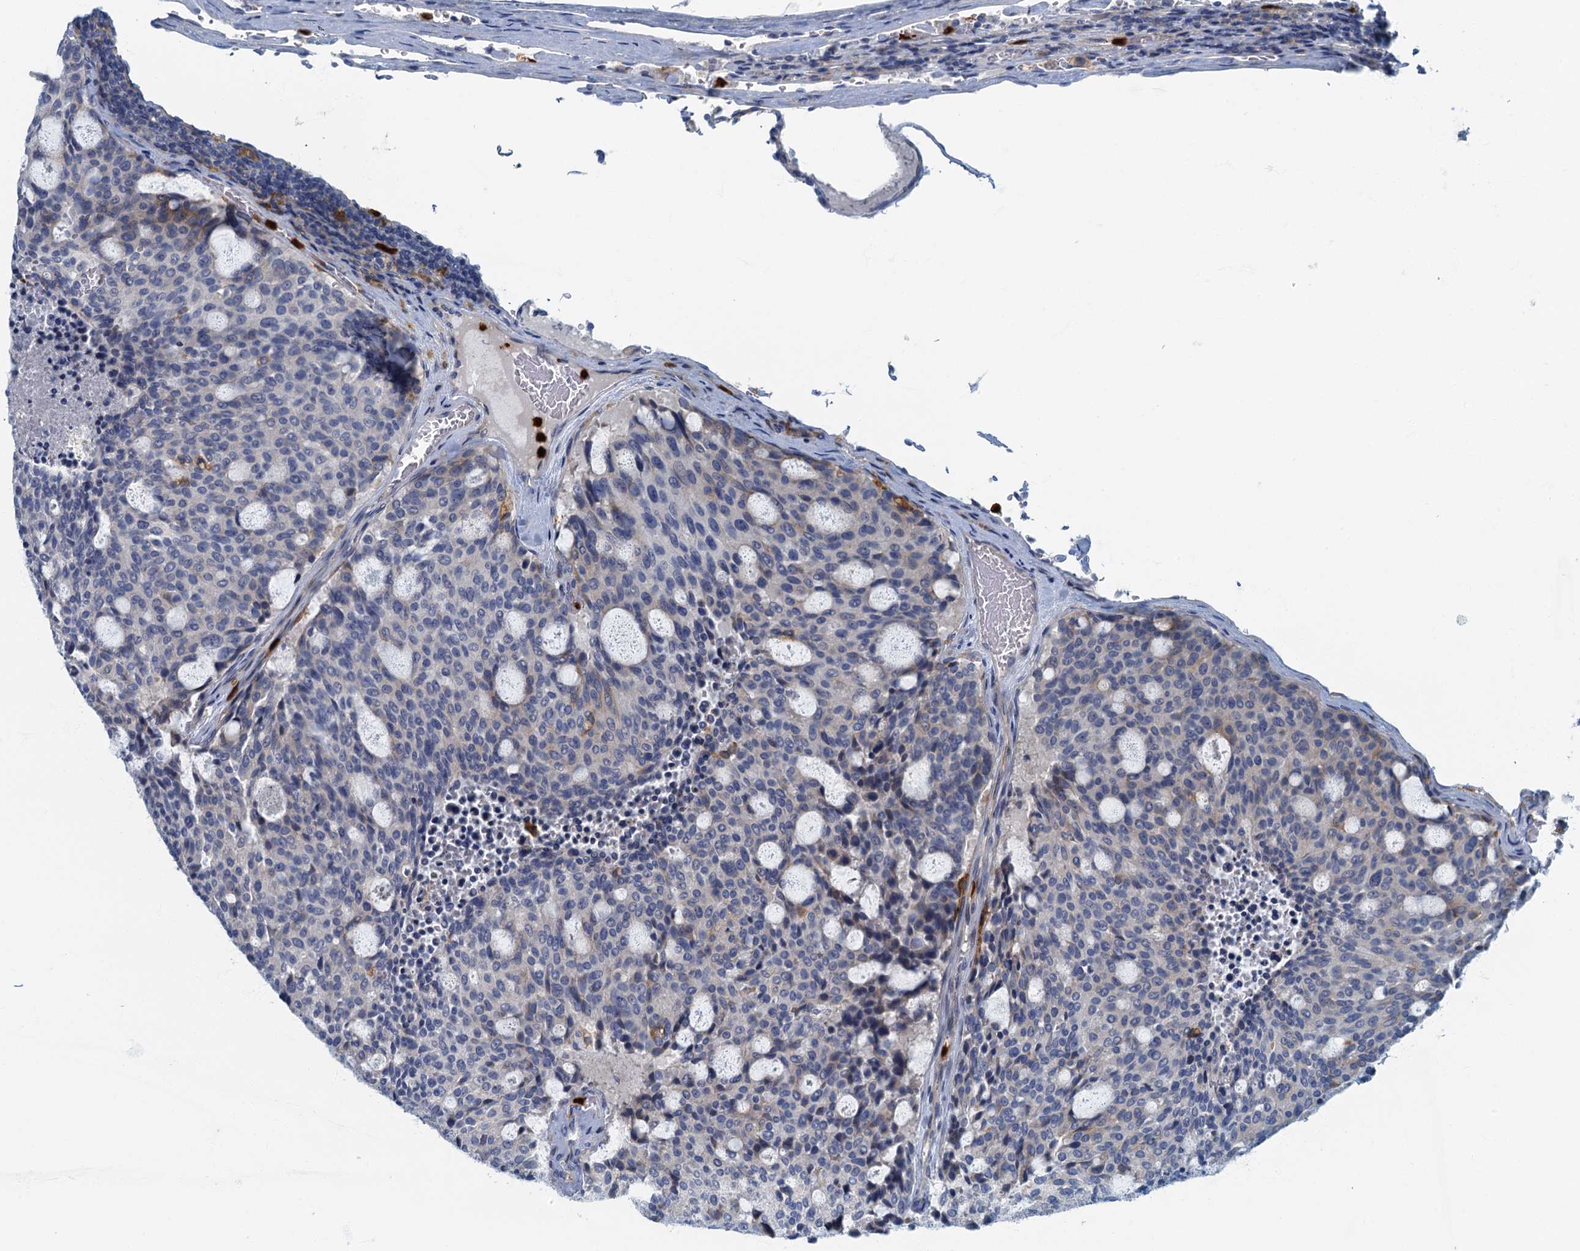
{"staining": {"intensity": "negative", "quantity": "none", "location": "none"}, "tissue": "carcinoid", "cell_type": "Tumor cells", "image_type": "cancer", "snomed": [{"axis": "morphology", "description": "Carcinoid, malignant, NOS"}, {"axis": "topography", "description": "Pancreas"}], "caption": "The histopathology image exhibits no staining of tumor cells in carcinoid (malignant). (Brightfield microscopy of DAB (3,3'-diaminobenzidine) IHC at high magnification).", "gene": "ANKDD1A", "patient": {"sex": "female", "age": 54}}